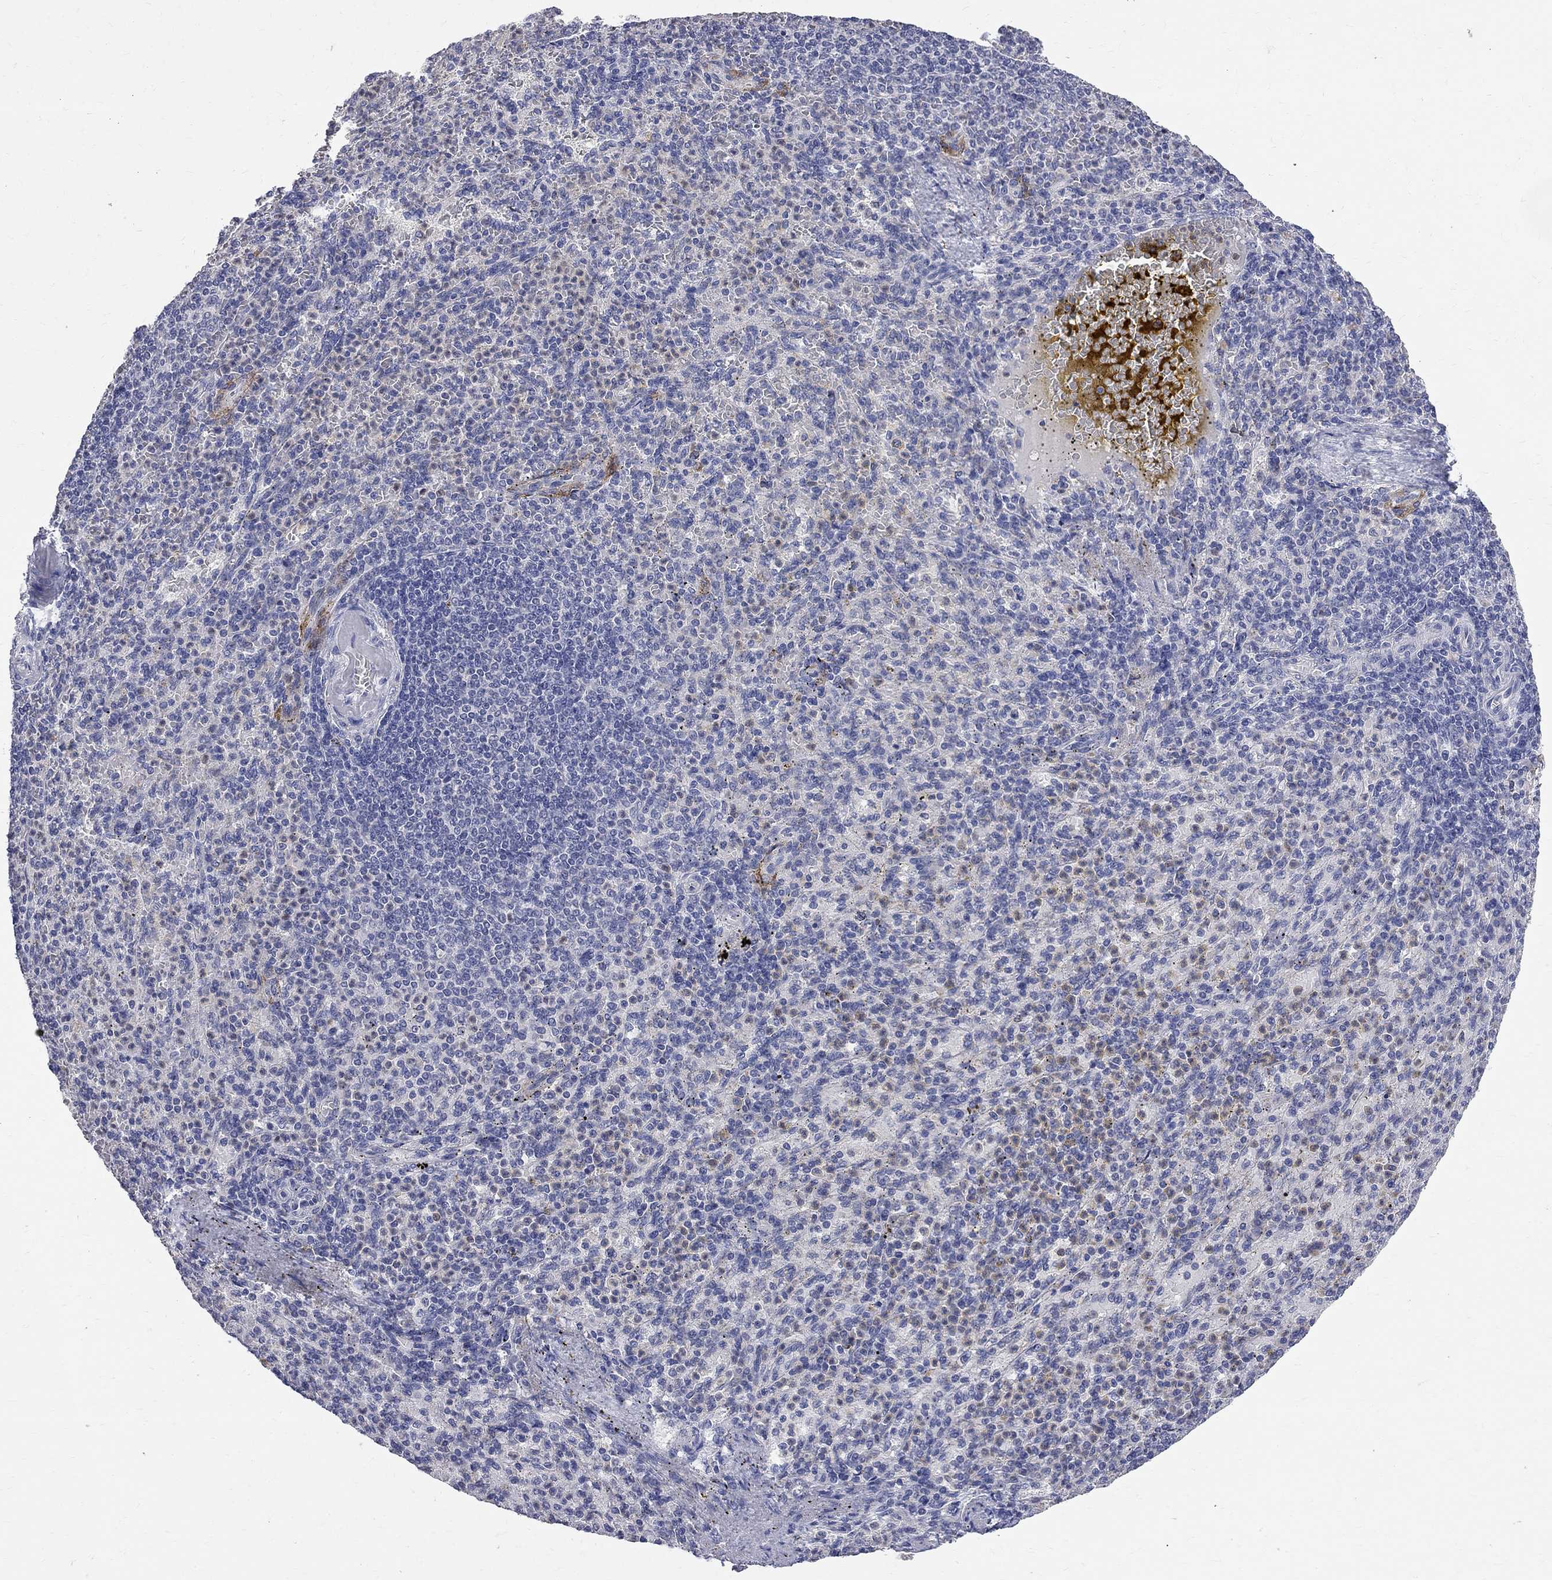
{"staining": {"intensity": "negative", "quantity": "none", "location": "none"}, "tissue": "spleen", "cell_type": "Cells in red pulp", "image_type": "normal", "snomed": [{"axis": "morphology", "description": "Normal tissue, NOS"}, {"axis": "topography", "description": "Spleen"}], "caption": "Immunohistochemistry of benign spleen reveals no positivity in cells in red pulp.", "gene": "ACSL1", "patient": {"sex": "female", "age": 74}}